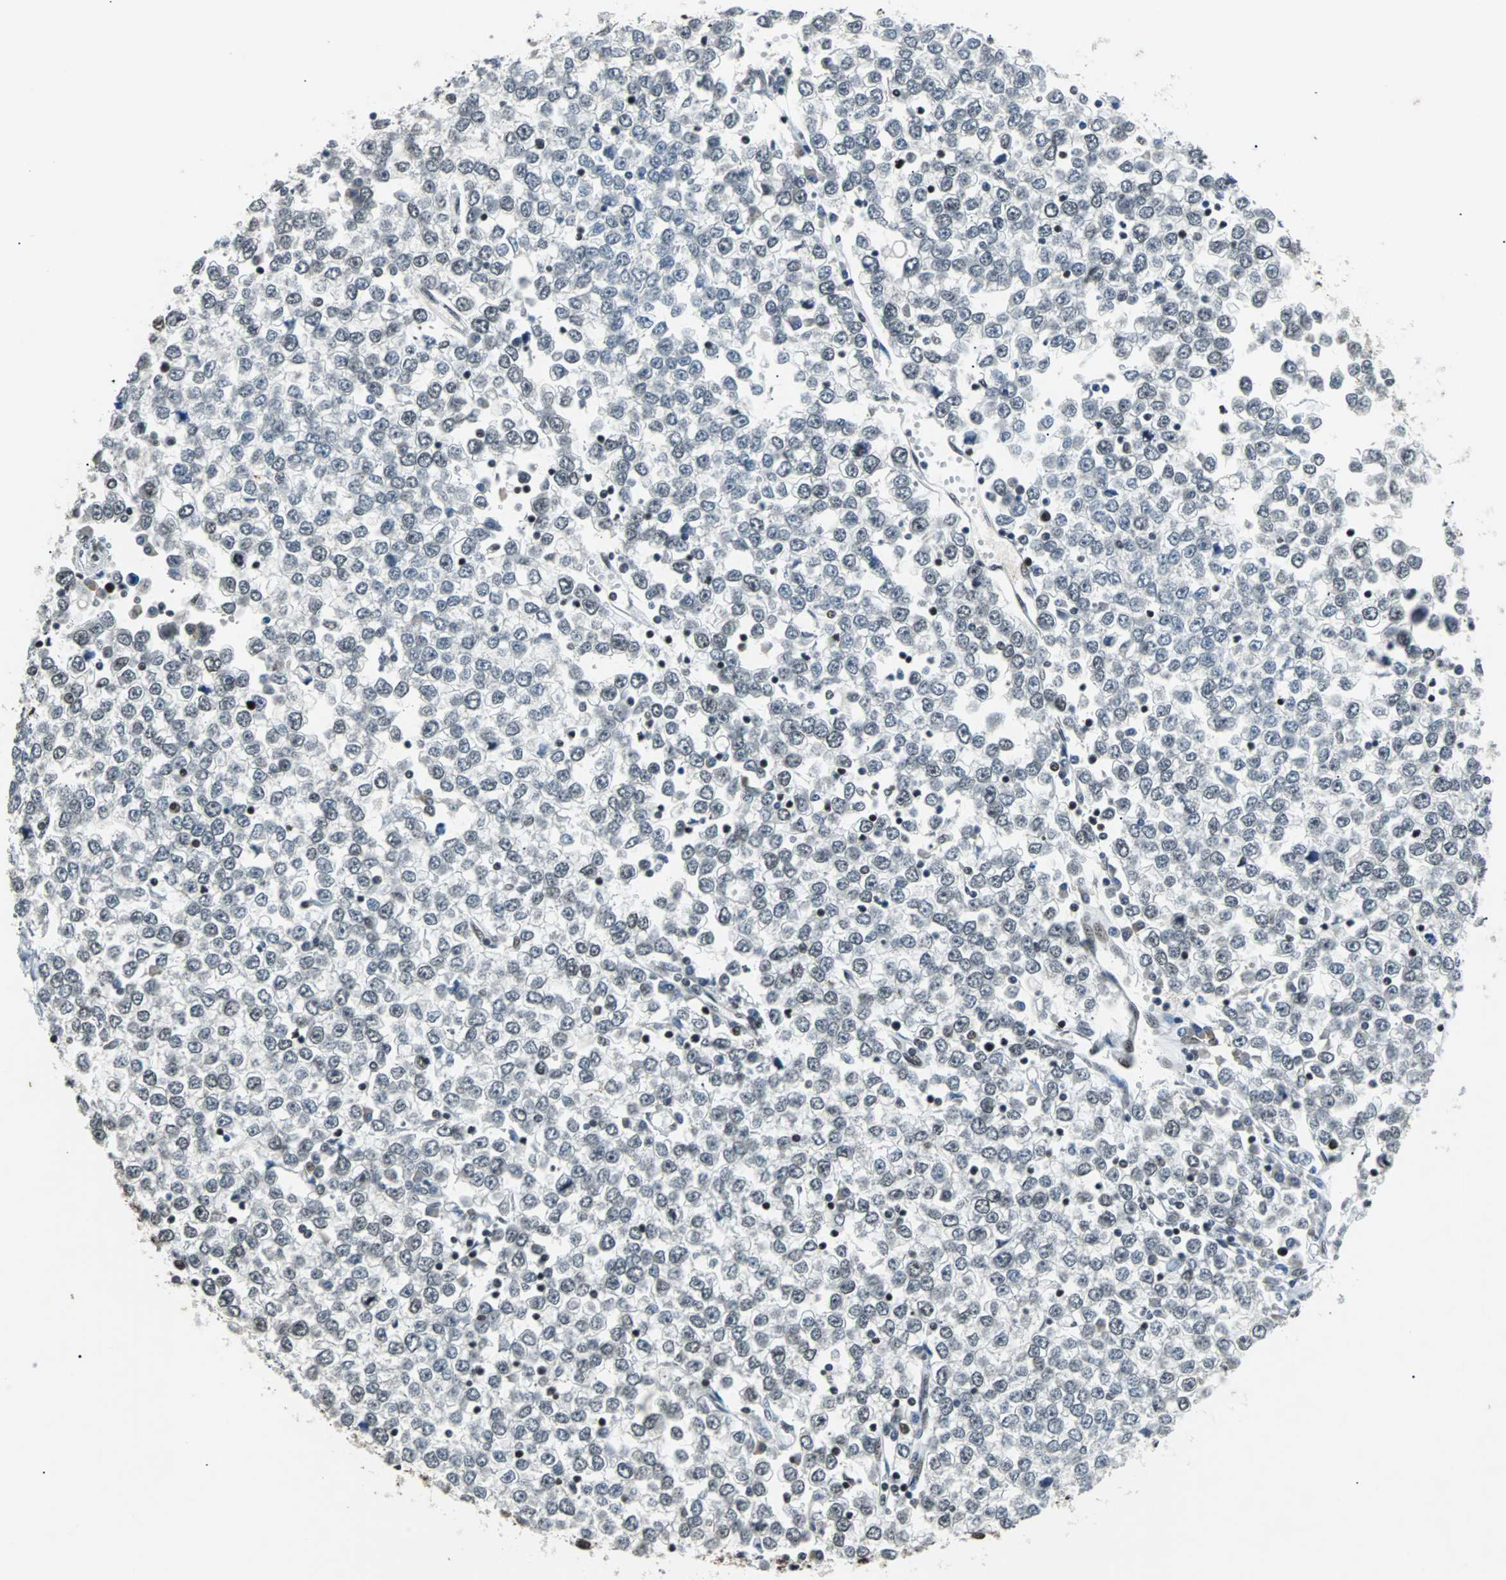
{"staining": {"intensity": "weak", "quantity": "25%-75%", "location": "nuclear"}, "tissue": "testis cancer", "cell_type": "Tumor cells", "image_type": "cancer", "snomed": [{"axis": "morphology", "description": "Seminoma, NOS"}, {"axis": "topography", "description": "Testis"}], "caption": "Protein staining reveals weak nuclear staining in approximately 25%-75% of tumor cells in testis cancer. The protein of interest is stained brown, and the nuclei are stained in blue (DAB (3,3'-diaminobenzidine) IHC with brightfield microscopy, high magnification).", "gene": "GATAD2A", "patient": {"sex": "male", "age": 65}}